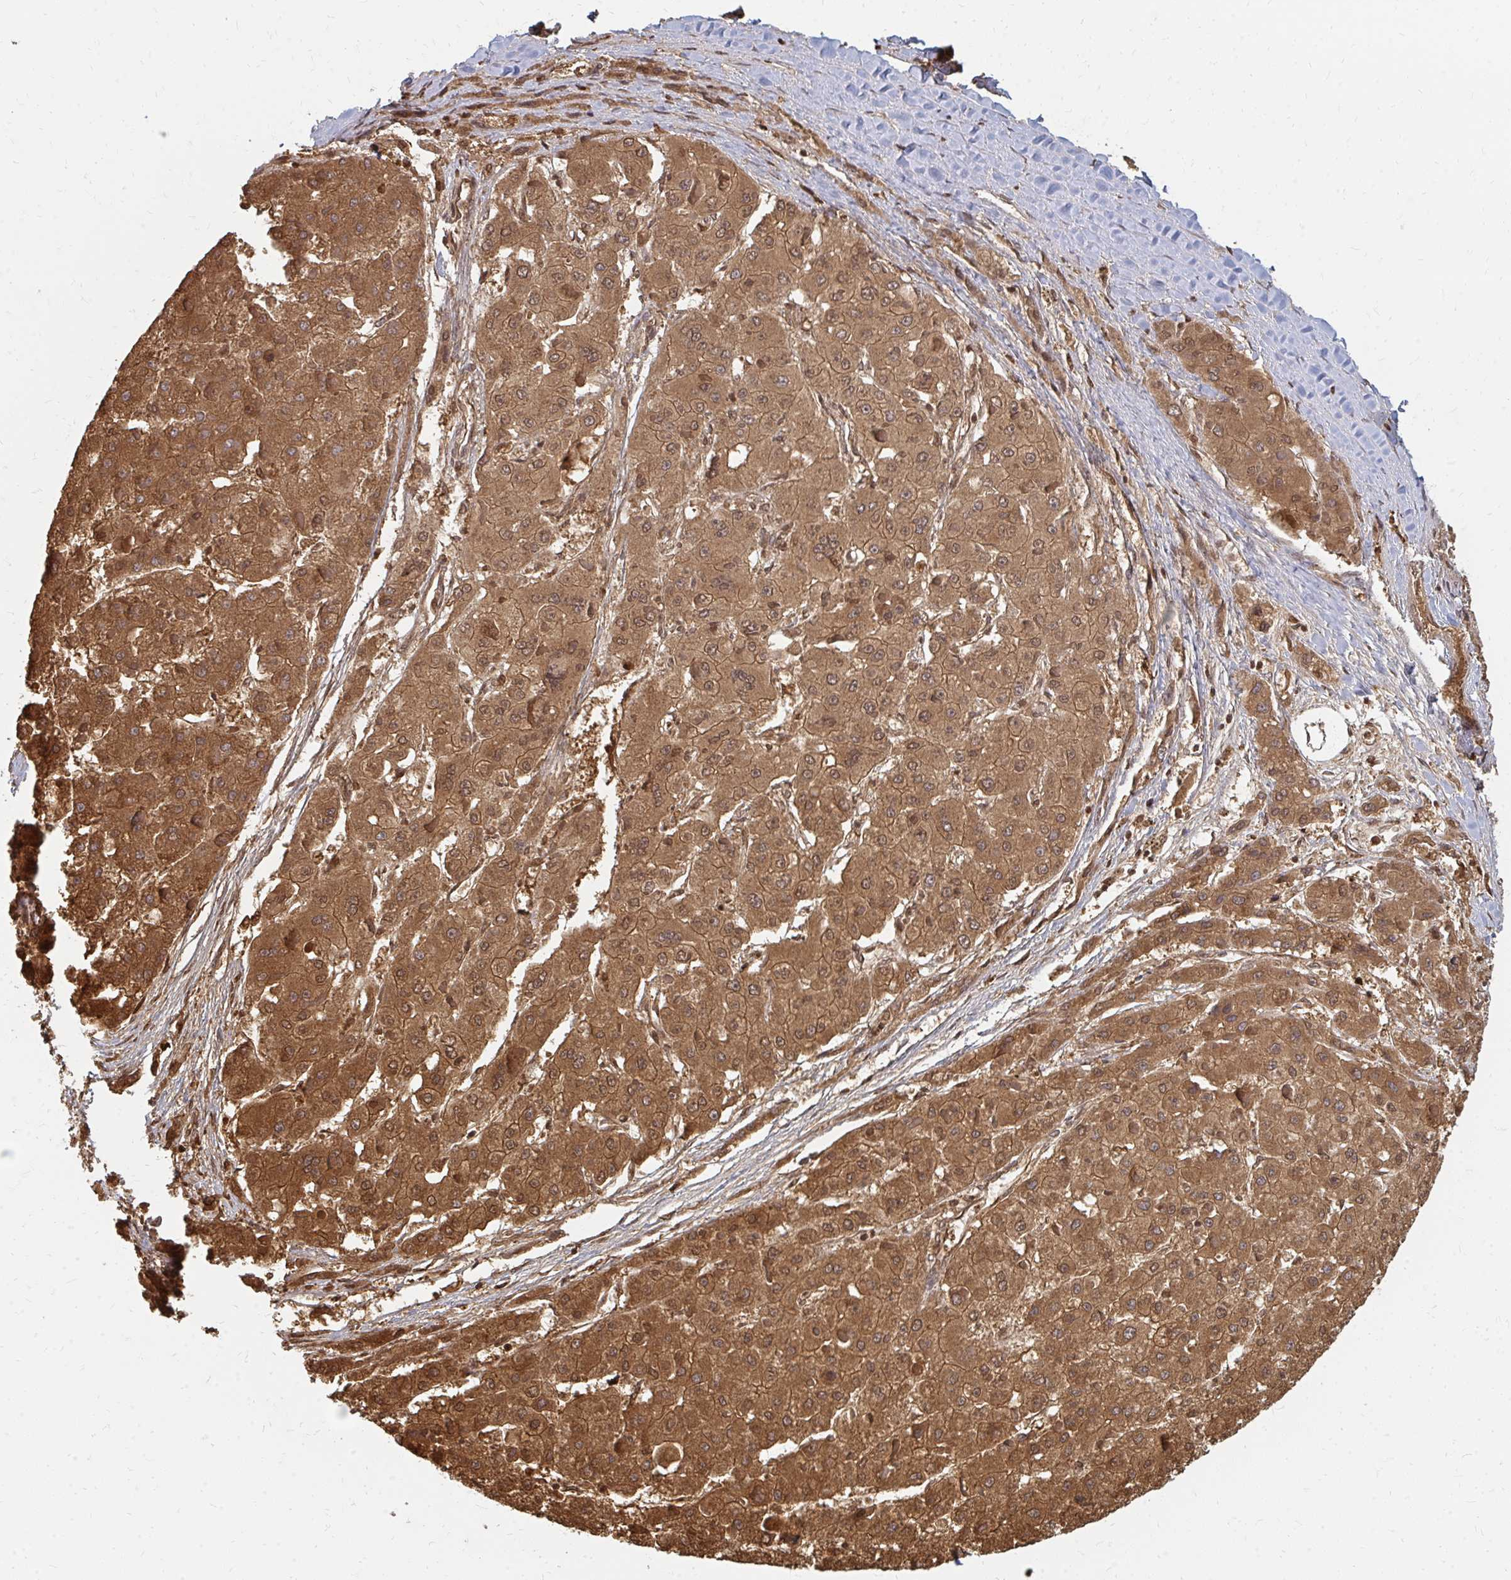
{"staining": {"intensity": "moderate", "quantity": ">75%", "location": "cytoplasmic/membranous,nuclear"}, "tissue": "liver cancer", "cell_type": "Tumor cells", "image_type": "cancer", "snomed": [{"axis": "morphology", "description": "Carcinoma, Hepatocellular, NOS"}, {"axis": "topography", "description": "Liver"}], "caption": "Human hepatocellular carcinoma (liver) stained with a protein marker reveals moderate staining in tumor cells.", "gene": "ZNF285", "patient": {"sex": "female", "age": 73}}